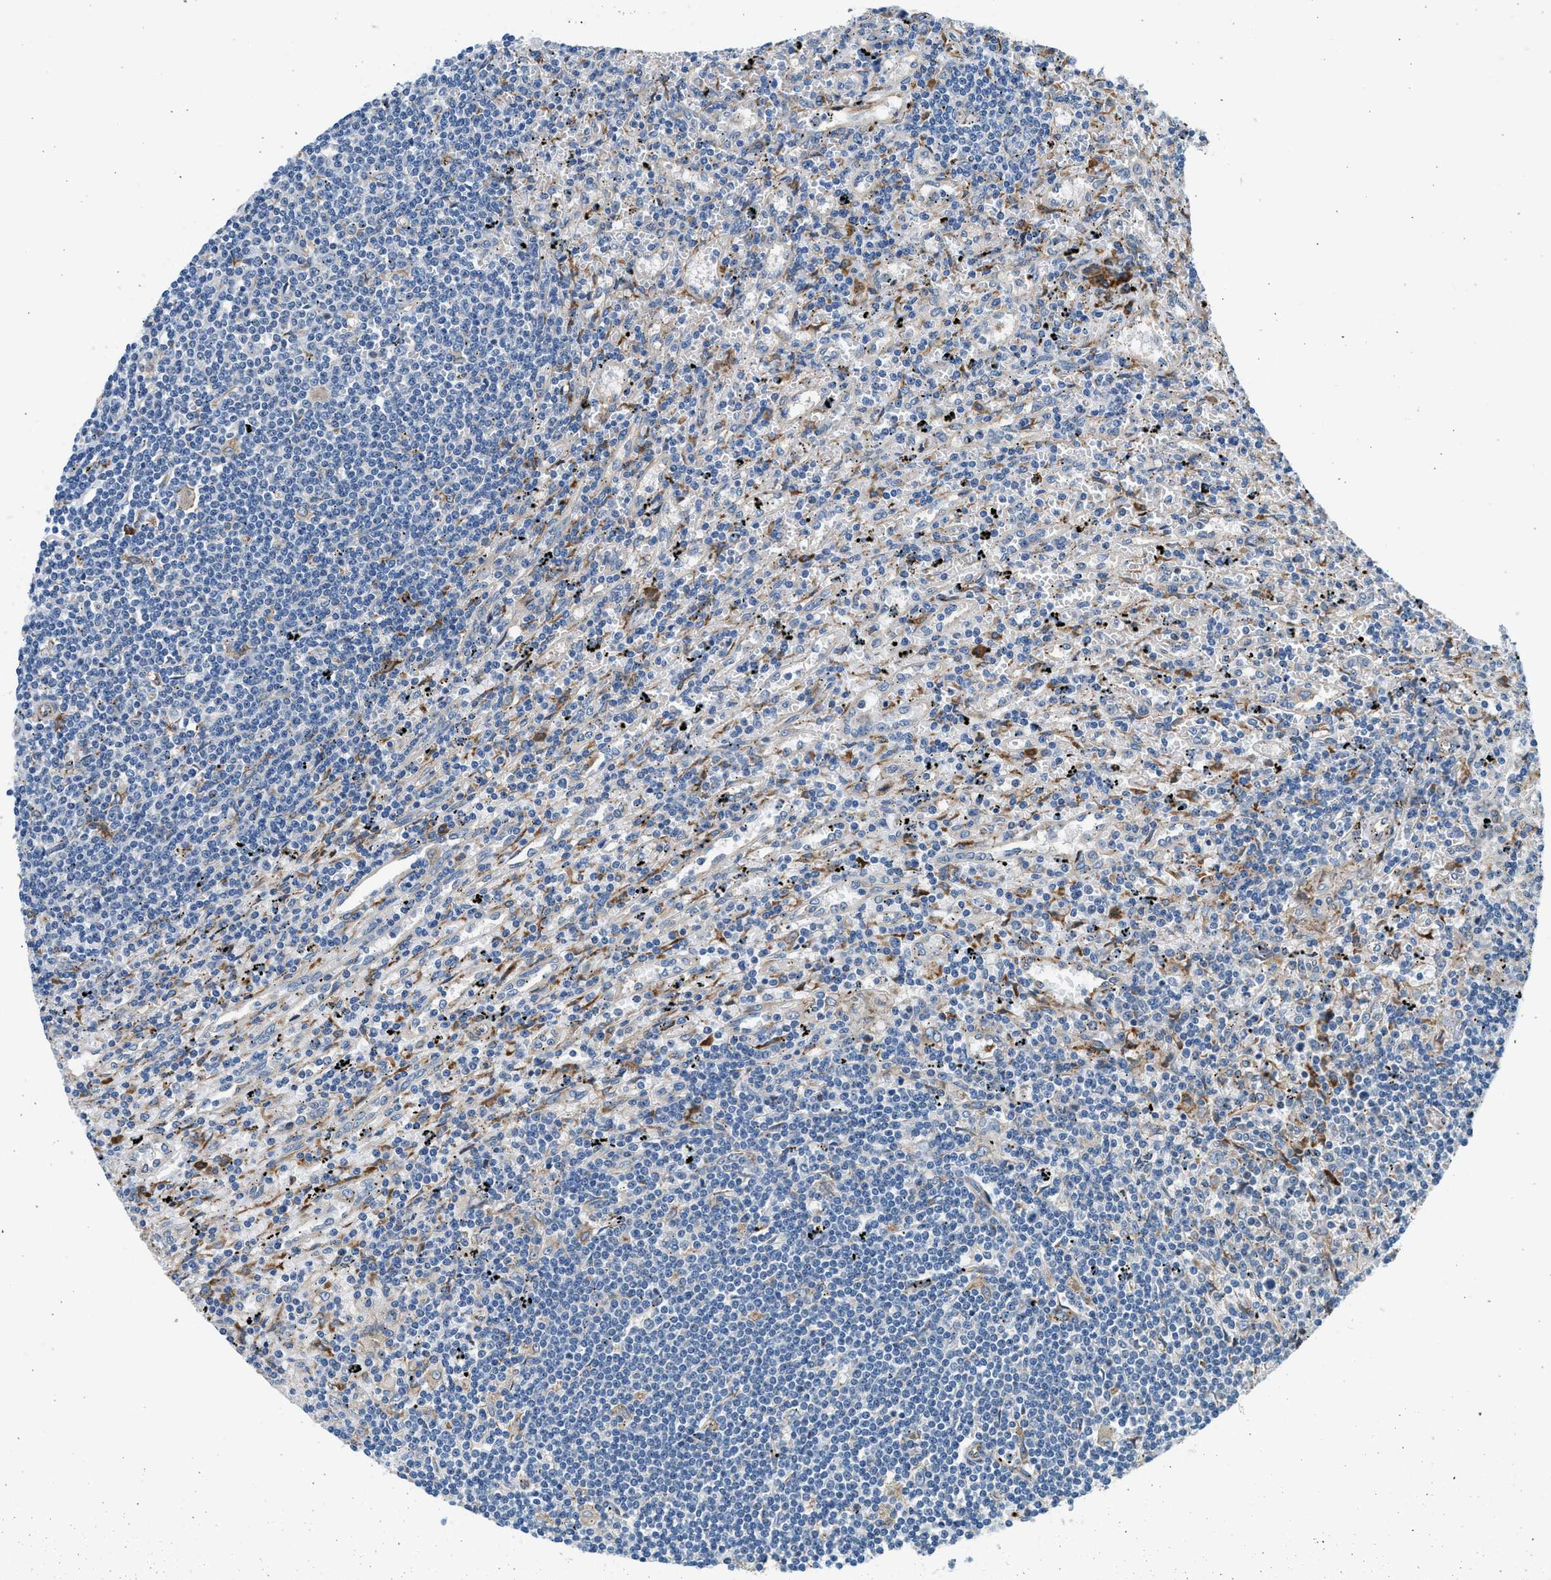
{"staining": {"intensity": "negative", "quantity": "none", "location": "none"}, "tissue": "lymphoma", "cell_type": "Tumor cells", "image_type": "cancer", "snomed": [{"axis": "morphology", "description": "Malignant lymphoma, non-Hodgkin's type, Low grade"}, {"axis": "topography", "description": "Spleen"}], "caption": "IHC of human lymphoma reveals no staining in tumor cells.", "gene": "CNTN6", "patient": {"sex": "male", "age": 76}}